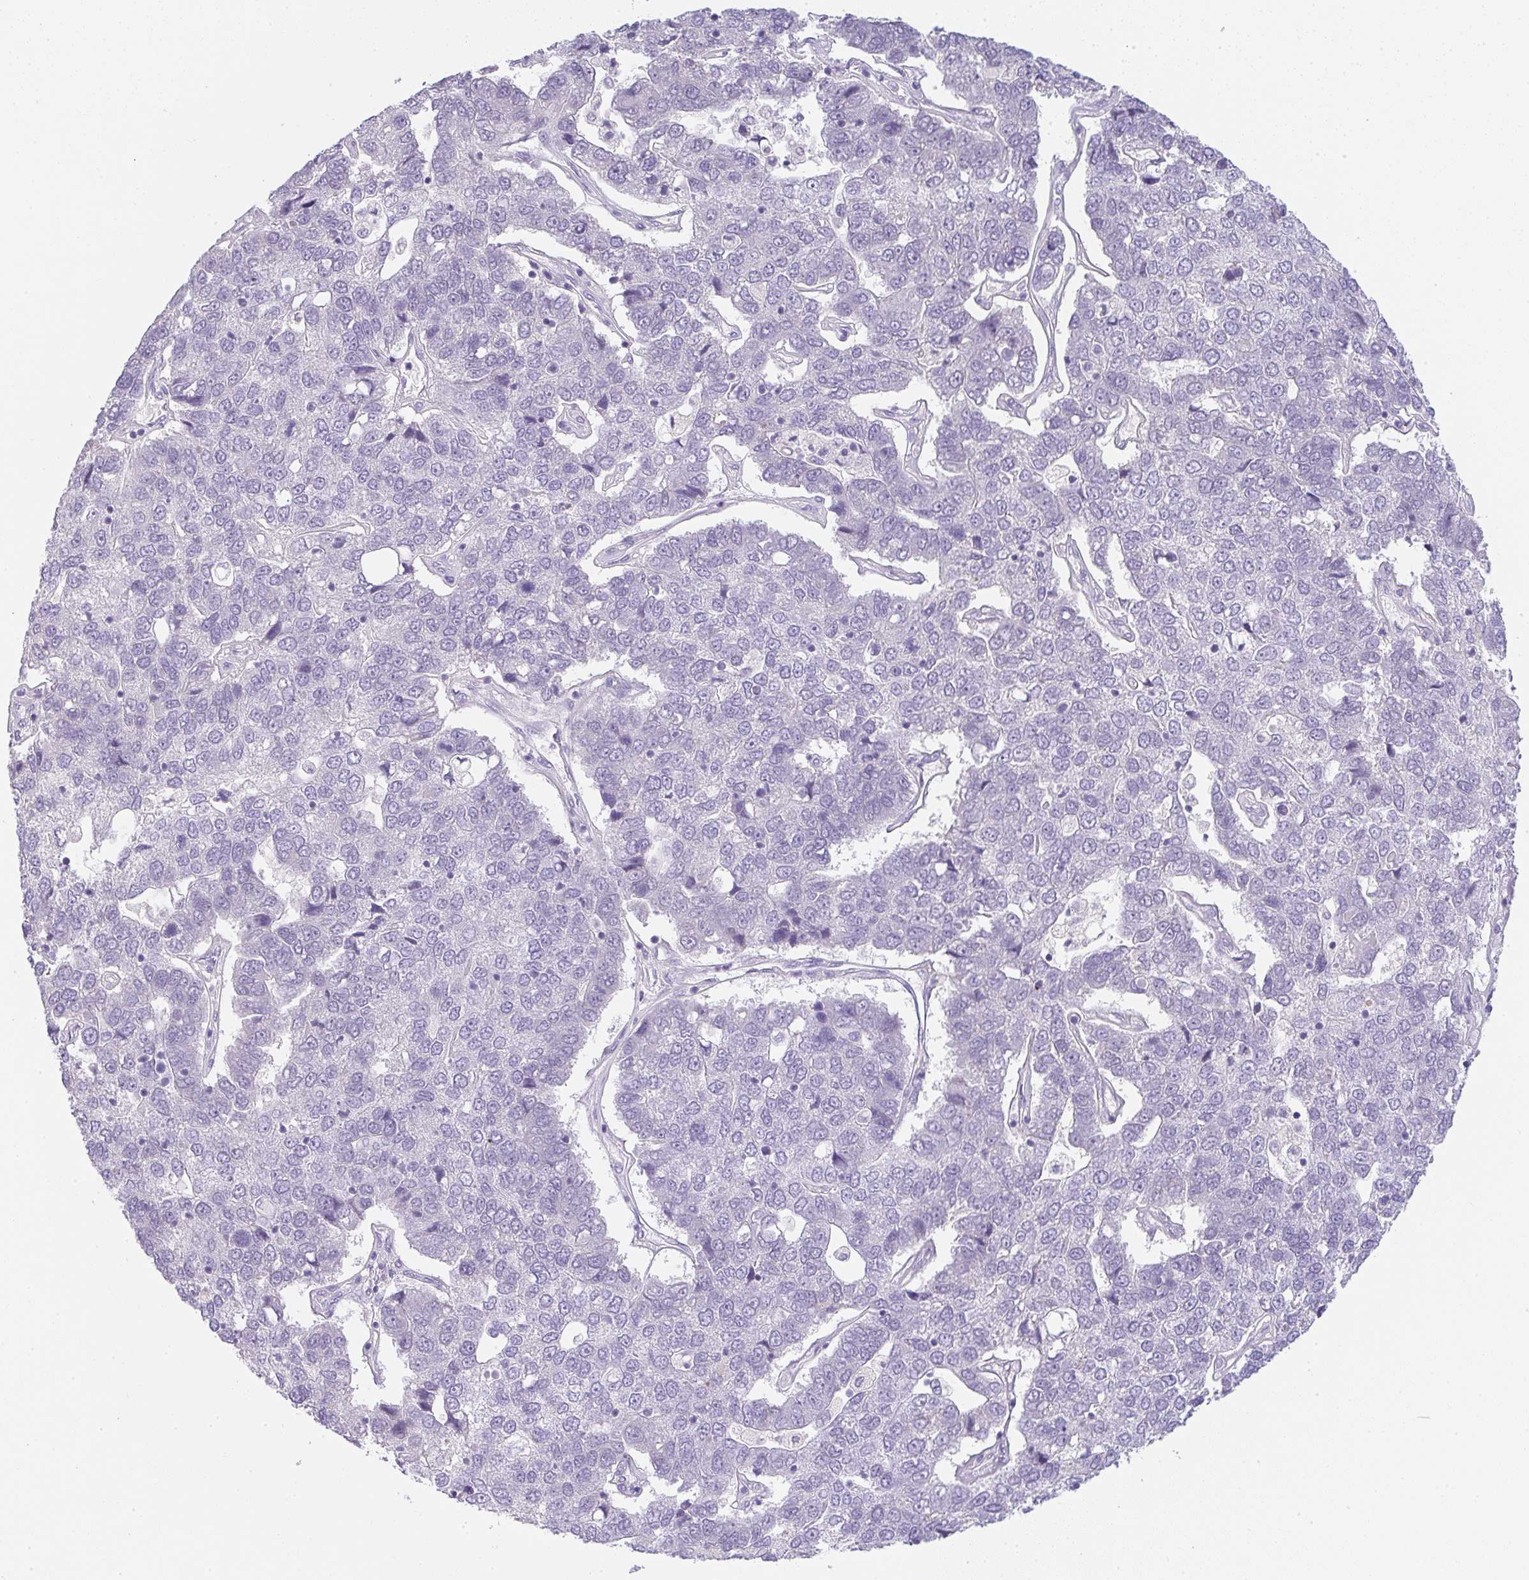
{"staining": {"intensity": "negative", "quantity": "none", "location": "none"}, "tissue": "pancreatic cancer", "cell_type": "Tumor cells", "image_type": "cancer", "snomed": [{"axis": "morphology", "description": "Adenocarcinoma, NOS"}, {"axis": "topography", "description": "Pancreas"}], "caption": "IHC histopathology image of human pancreatic cancer (adenocarcinoma) stained for a protein (brown), which exhibits no positivity in tumor cells.", "gene": "LPAR4", "patient": {"sex": "female", "age": 61}}